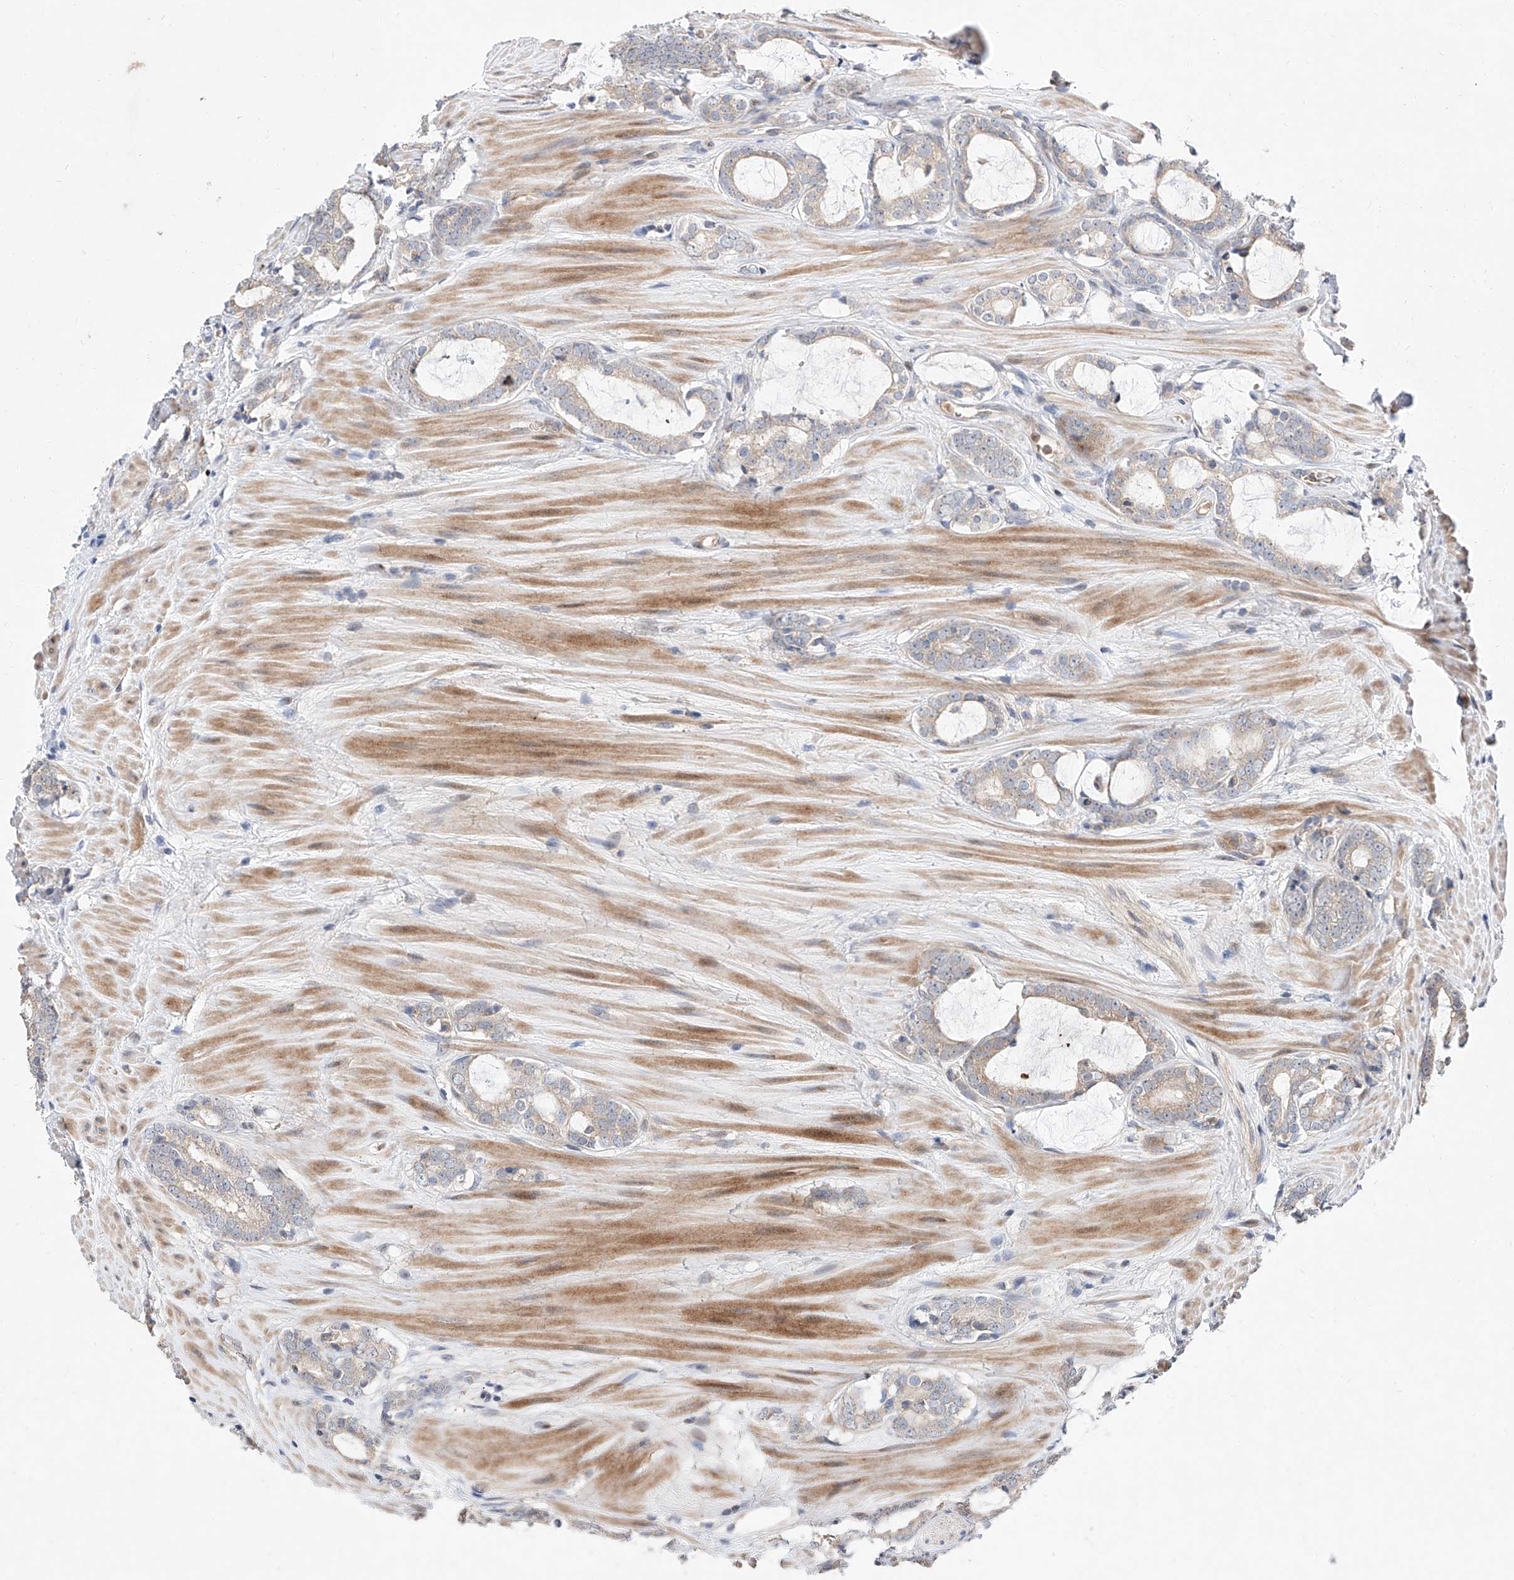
{"staining": {"intensity": "negative", "quantity": "none", "location": "none"}, "tissue": "prostate cancer", "cell_type": "Tumor cells", "image_type": "cancer", "snomed": [{"axis": "morphology", "description": "Adenocarcinoma, High grade"}, {"axis": "topography", "description": "Prostate"}], "caption": "The image exhibits no staining of tumor cells in prostate cancer. Brightfield microscopy of immunohistochemistry (IHC) stained with DAB (brown) and hematoxylin (blue), captured at high magnification.", "gene": "FUCA2", "patient": {"sex": "male", "age": 63}}